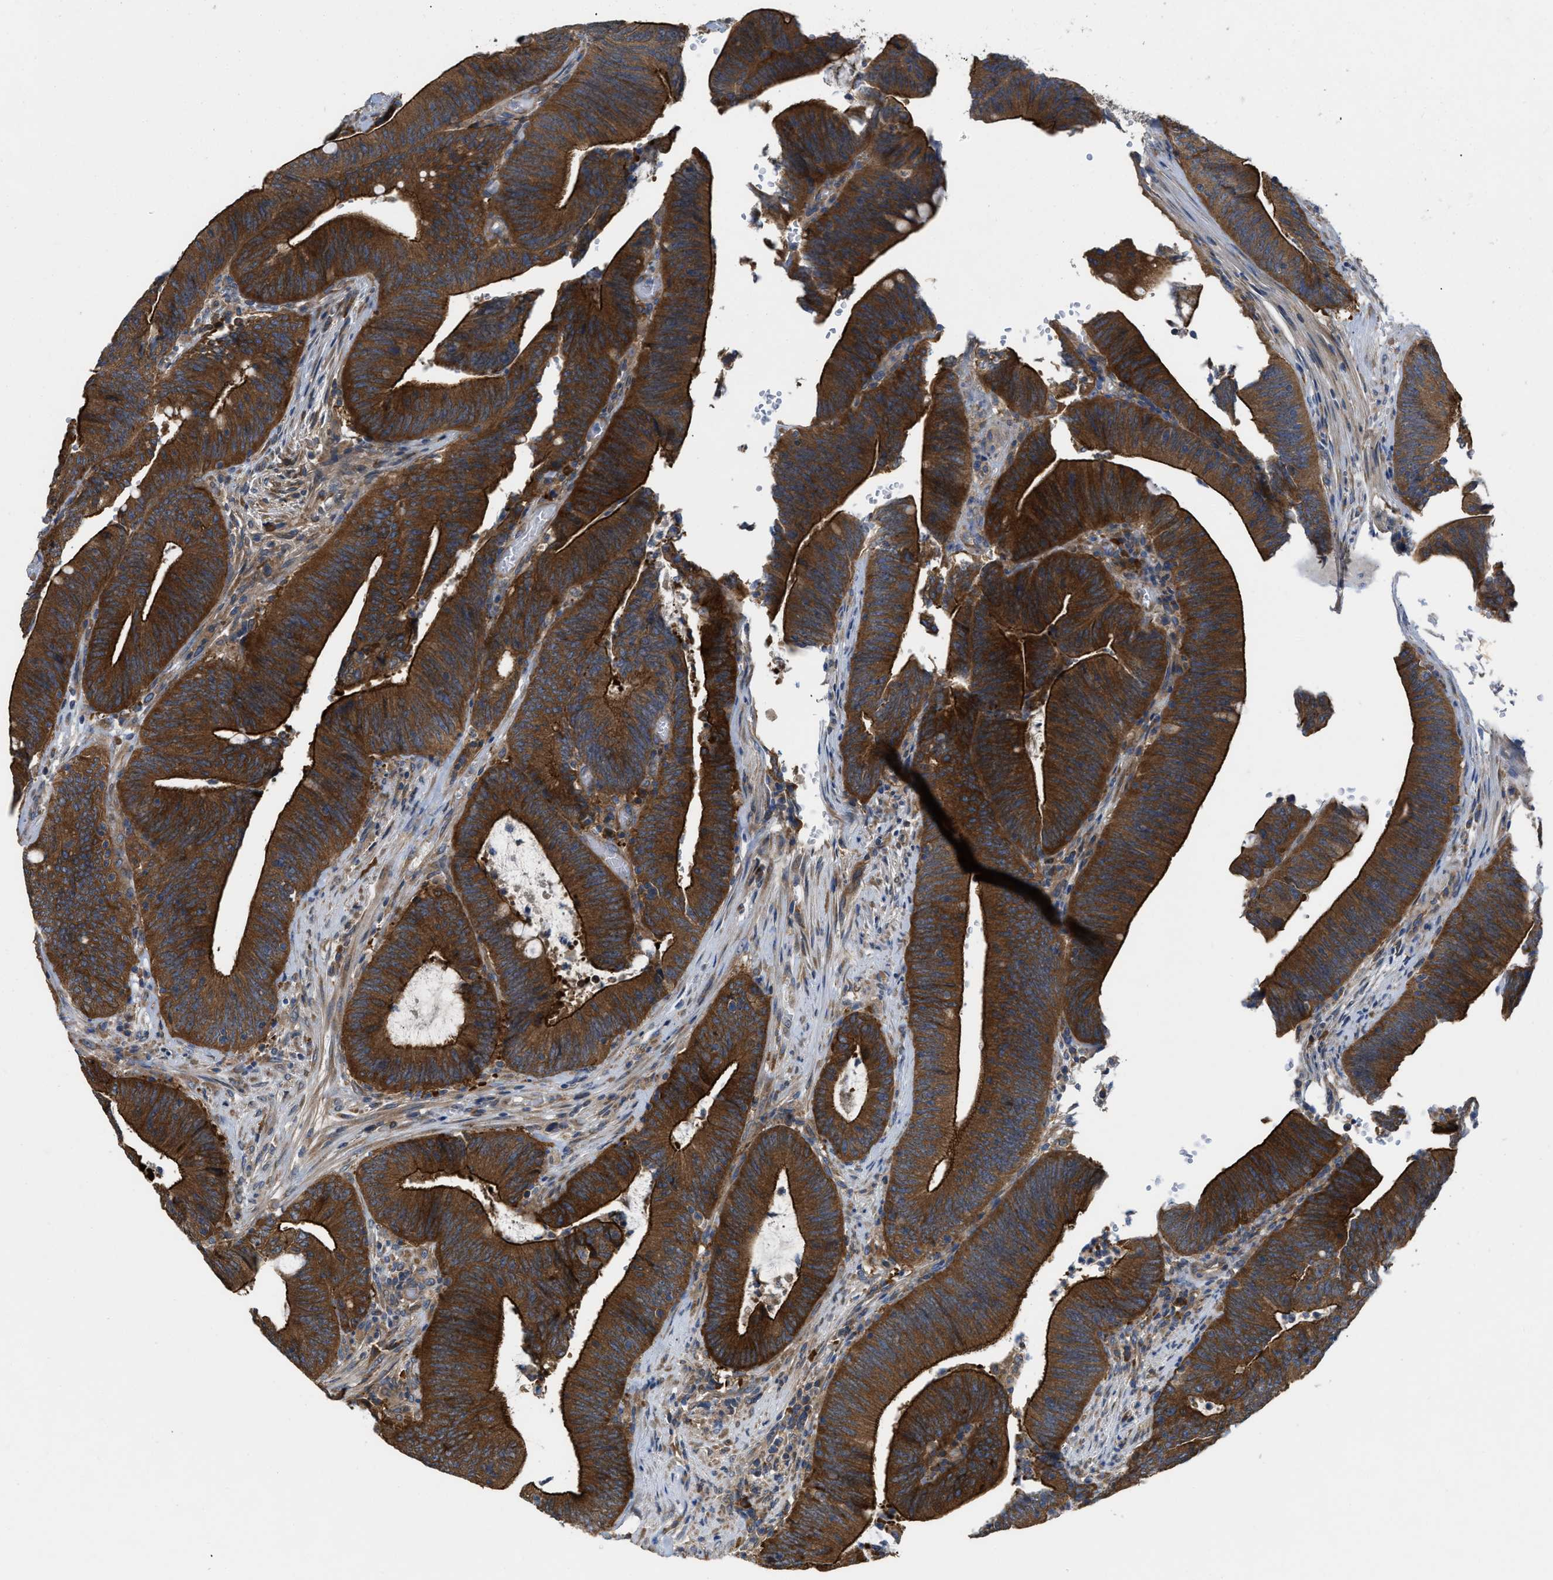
{"staining": {"intensity": "strong", "quantity": ">75%", "location": "cytoplasmic/membranous"}, "tissue": "colorectal cancer", "cell_type": "Tumor cells", "image_type": "cancer", "snomed": [{"axis": "morphology", "description": "Normal tissue, NOS"}, {"axis": "morphology", "description": "Adenocarcinoma, NOS"}, {"axis": "topography", "description": "Rectum"}], "caption": "Immunohistochemical staining of human colorectal cancer (adenocarcinoma) demonstrates high levels of strong cytoplasmic/membranous protein positivity in approximately >75% of tumor cells. The staining was performed using DAB to visualize the protein expression in brown, while the nuclei were stained in blue with hematoxylin (Magnification: 20x).", "gene": "TMEM131", "patient": {"sex": "female", "age": 66}}